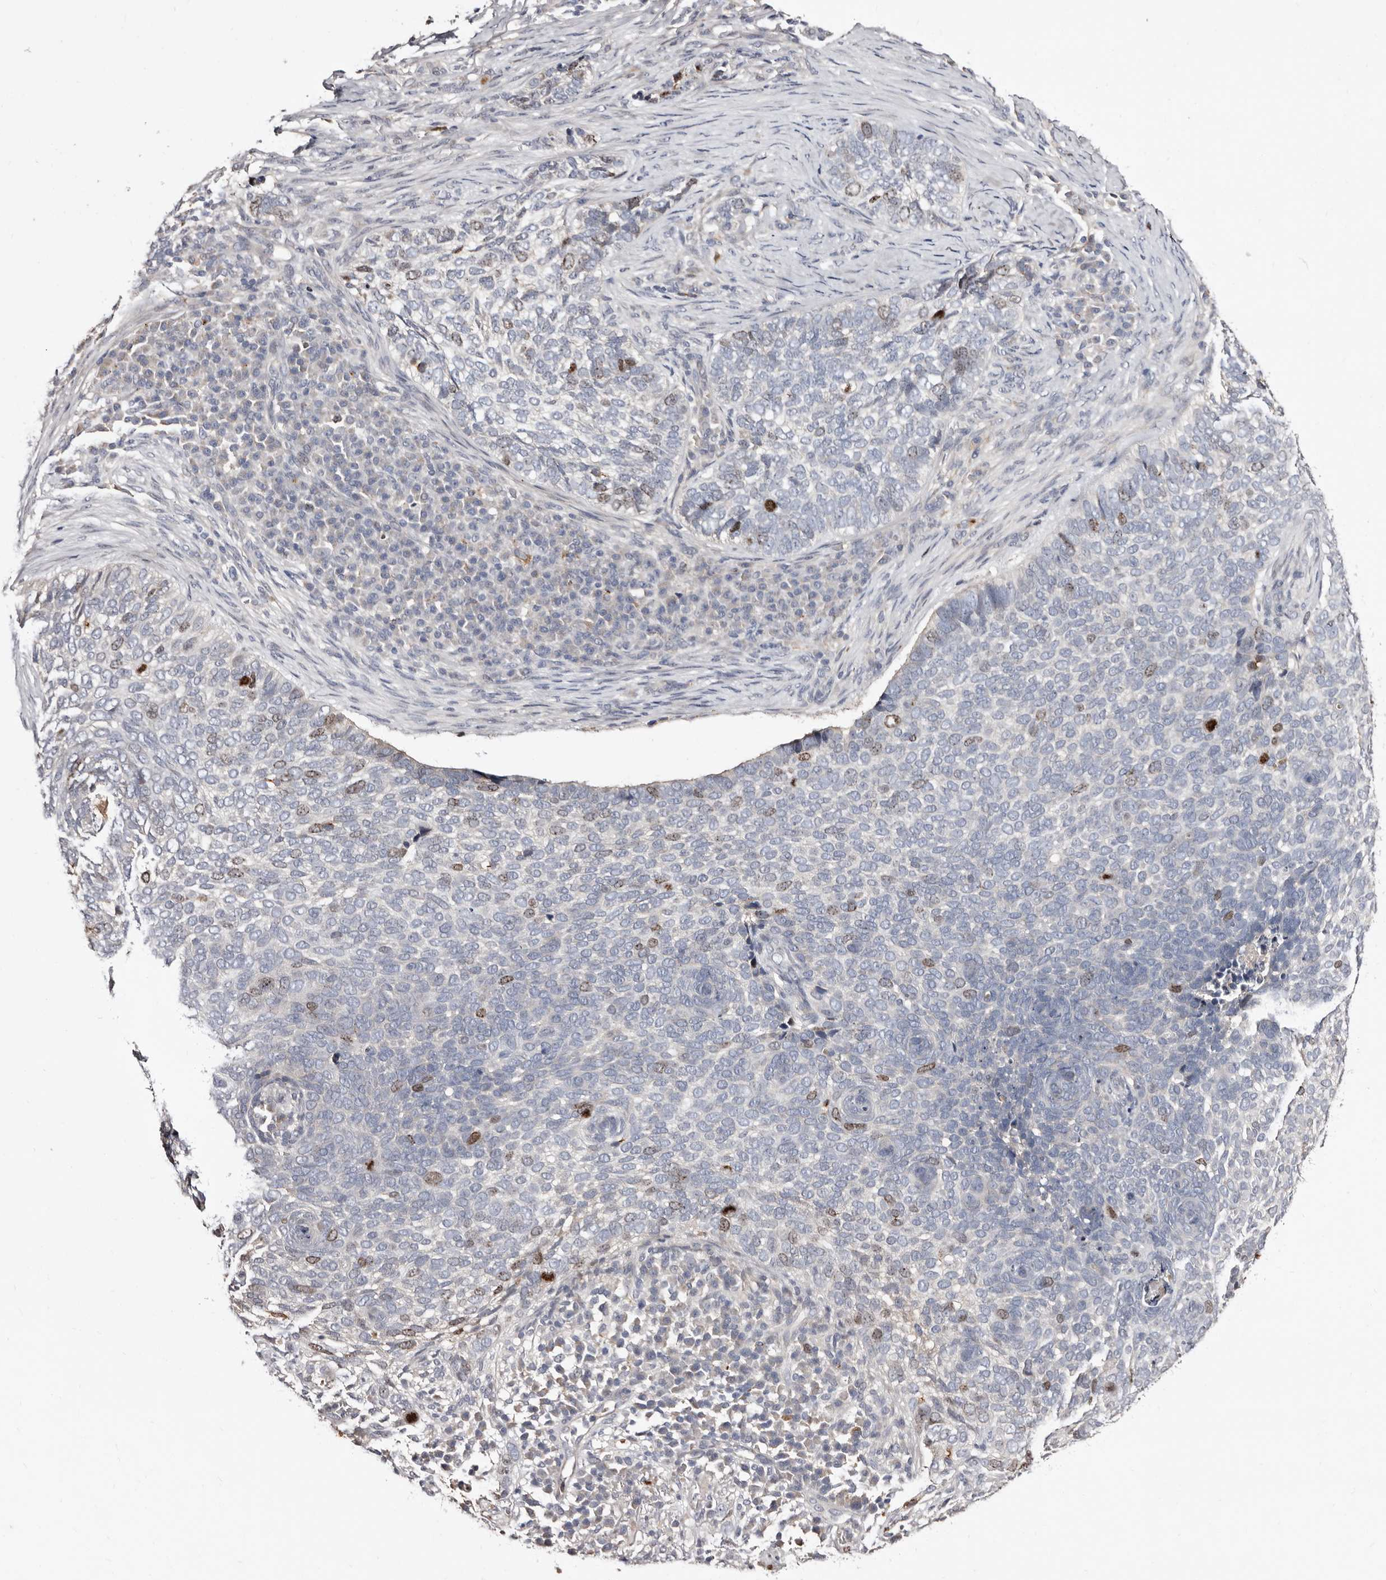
{"staining": {"intensity": "moderate", "quantity": "<25%", "location": "nuclear"}, "tissue": "skin cancer", "cell_type": "Tumor cells", "image_type": "cancer", "snomed": [{"axis": "morphology", "description": "Basal cell carcinoma"}, {"axis": "topography", "description": "Skin"}], "caption": "IHC micrograph of neoplastic tissue: human skin cancer stained using IHC reveals low levels of moderate protein expression localized specifically in the nuclear of tumor cells, appearing as a nuclear brown color.", "gene": "CDCA8", "patient": {"sex": "female", "age": 64}}